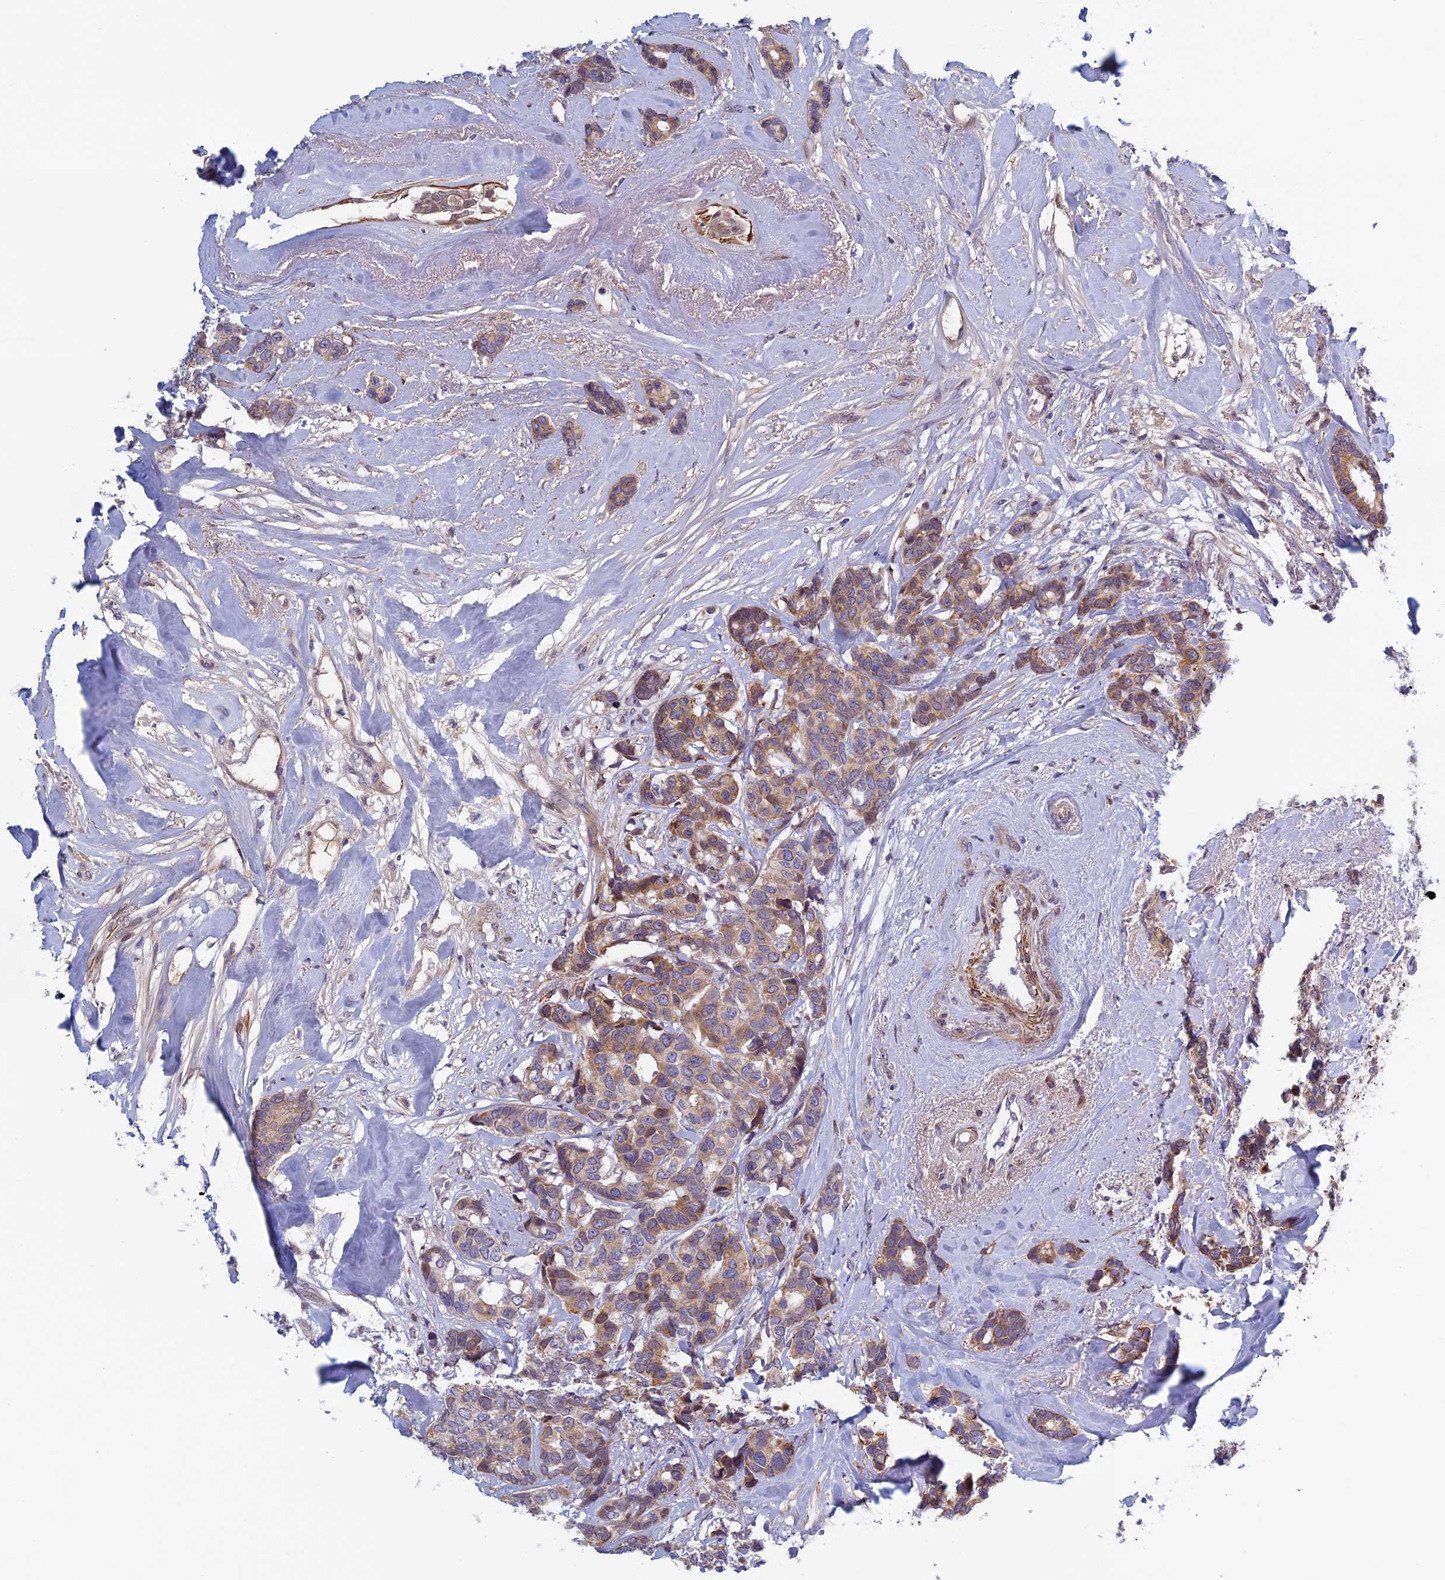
{"staining": {"intensity": "weak", "quantity": ">75%", "location": "cytoplasmic/membranous"}, "tissue": "breast cancer", "cell_type": "Tumor cells", "image_type": "cancer", "snomed": [{"axis": "morphology", "description": "Duct carcinoma"}, {"axis": "topography", "description": "Breast"}], "caption": "Protein staining displays weak cytoplasmic/membranous staining in about >75% of tumor cells in breast cancer (intraductal carcinoma).", "gene": "FADS1", "patient": {"sex": "female", "age": 87}}